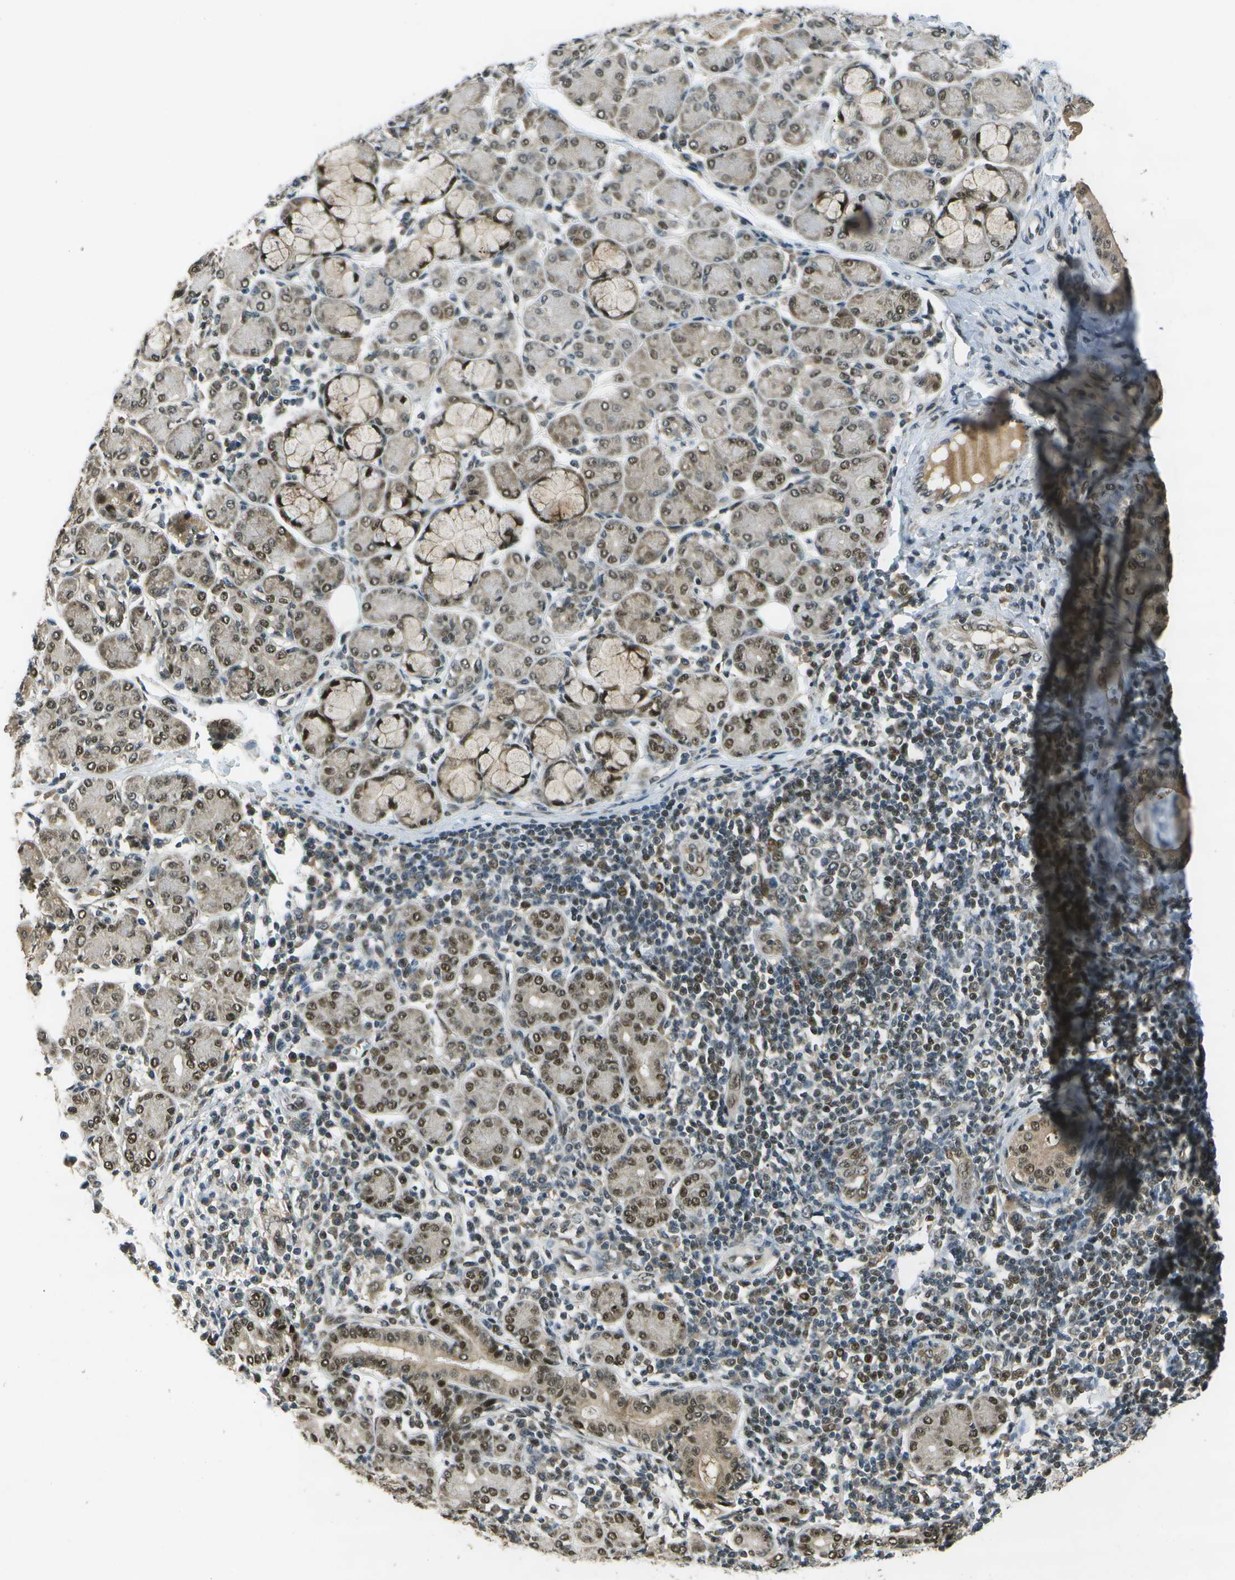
{"staining": {"intensity": "strong", "quantity": "25%-75%", "location": "cytoplasmic/membranous,nuclear"}, "tissue": "salivary gland", "cell_type": "Glandular cells", "image_type": "normal", "snomed": [{"axis": "morphology", "description": "Normal tissue, NOS"}, {"axis": "morphology", "description": "Inflammation, NOS"}, {"axis": "topography", "description": "Lymph node"}, {"axis": "topography", "description": "Salivary gland"}], "caption": "Approximately 25%-75% of glandular cells in benign salivary gland display strong cytoplasmic/membranous,nuclear protein staining as visualized by brown immunohistochemical staining.", "gene": "GANC", "patient": {"sex": "male", "age": 3}}